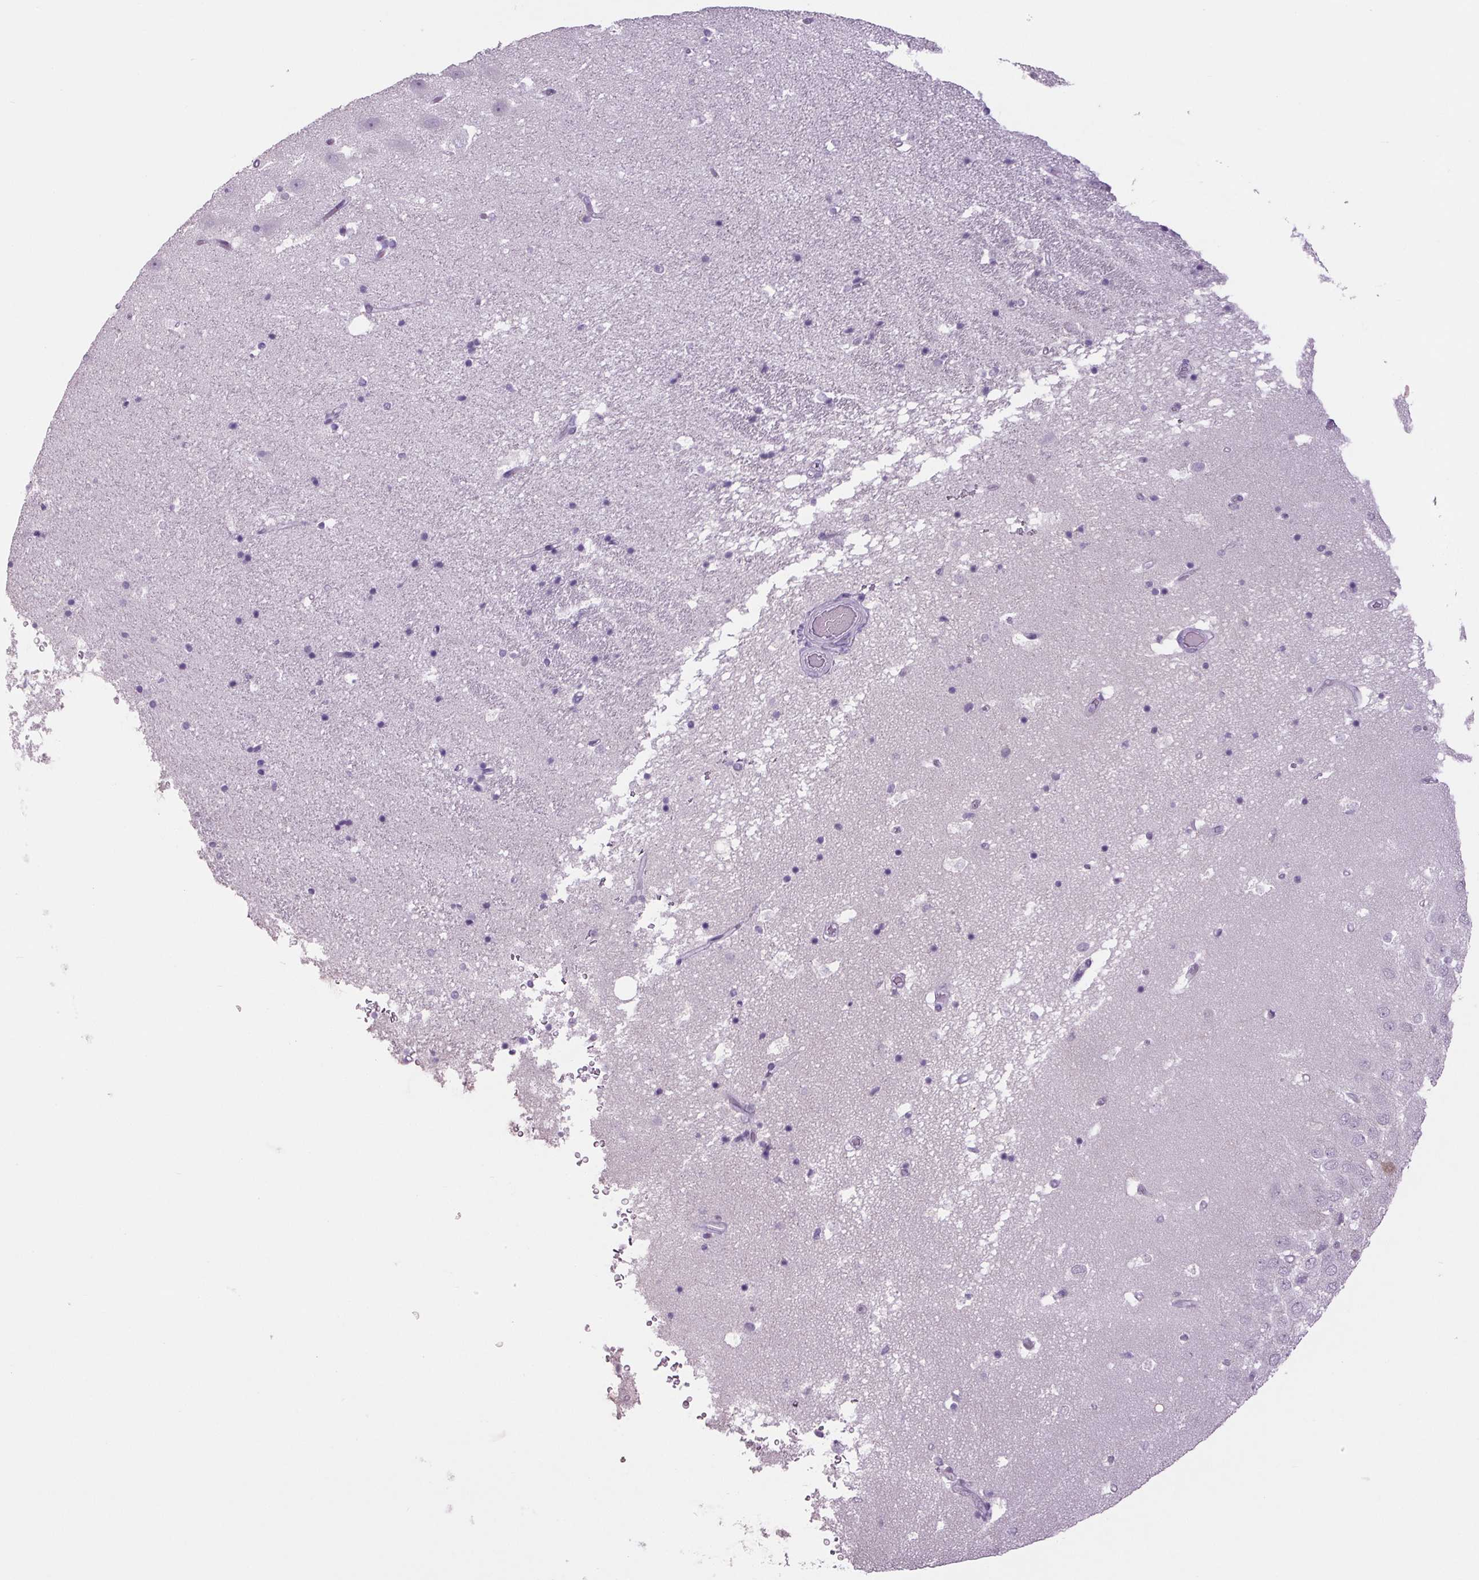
{"staining": {"intensity": "negative", "quantity": "none", "location": "none"}, "tissue": "hippocampus", "cell_type": "Glial cells", "image_type": "normal", "snomed": [{"axis": "morphology", "description": "Normal tissue, NOS"}, {"axis": "topography", "description": "Hippocampus"}], "caption": "High magnification brightfield microscopy of normal hippocampus stained with DAB (brown) and counterstained with hematoxylin (blue): glial cells show no significant positivity. (DAB (3,3'-diaminobenzidine) immunohistochemistry, high magnification).", "gene": "PPP1R1A", "patient": {"sex": "male", "age": 58}}